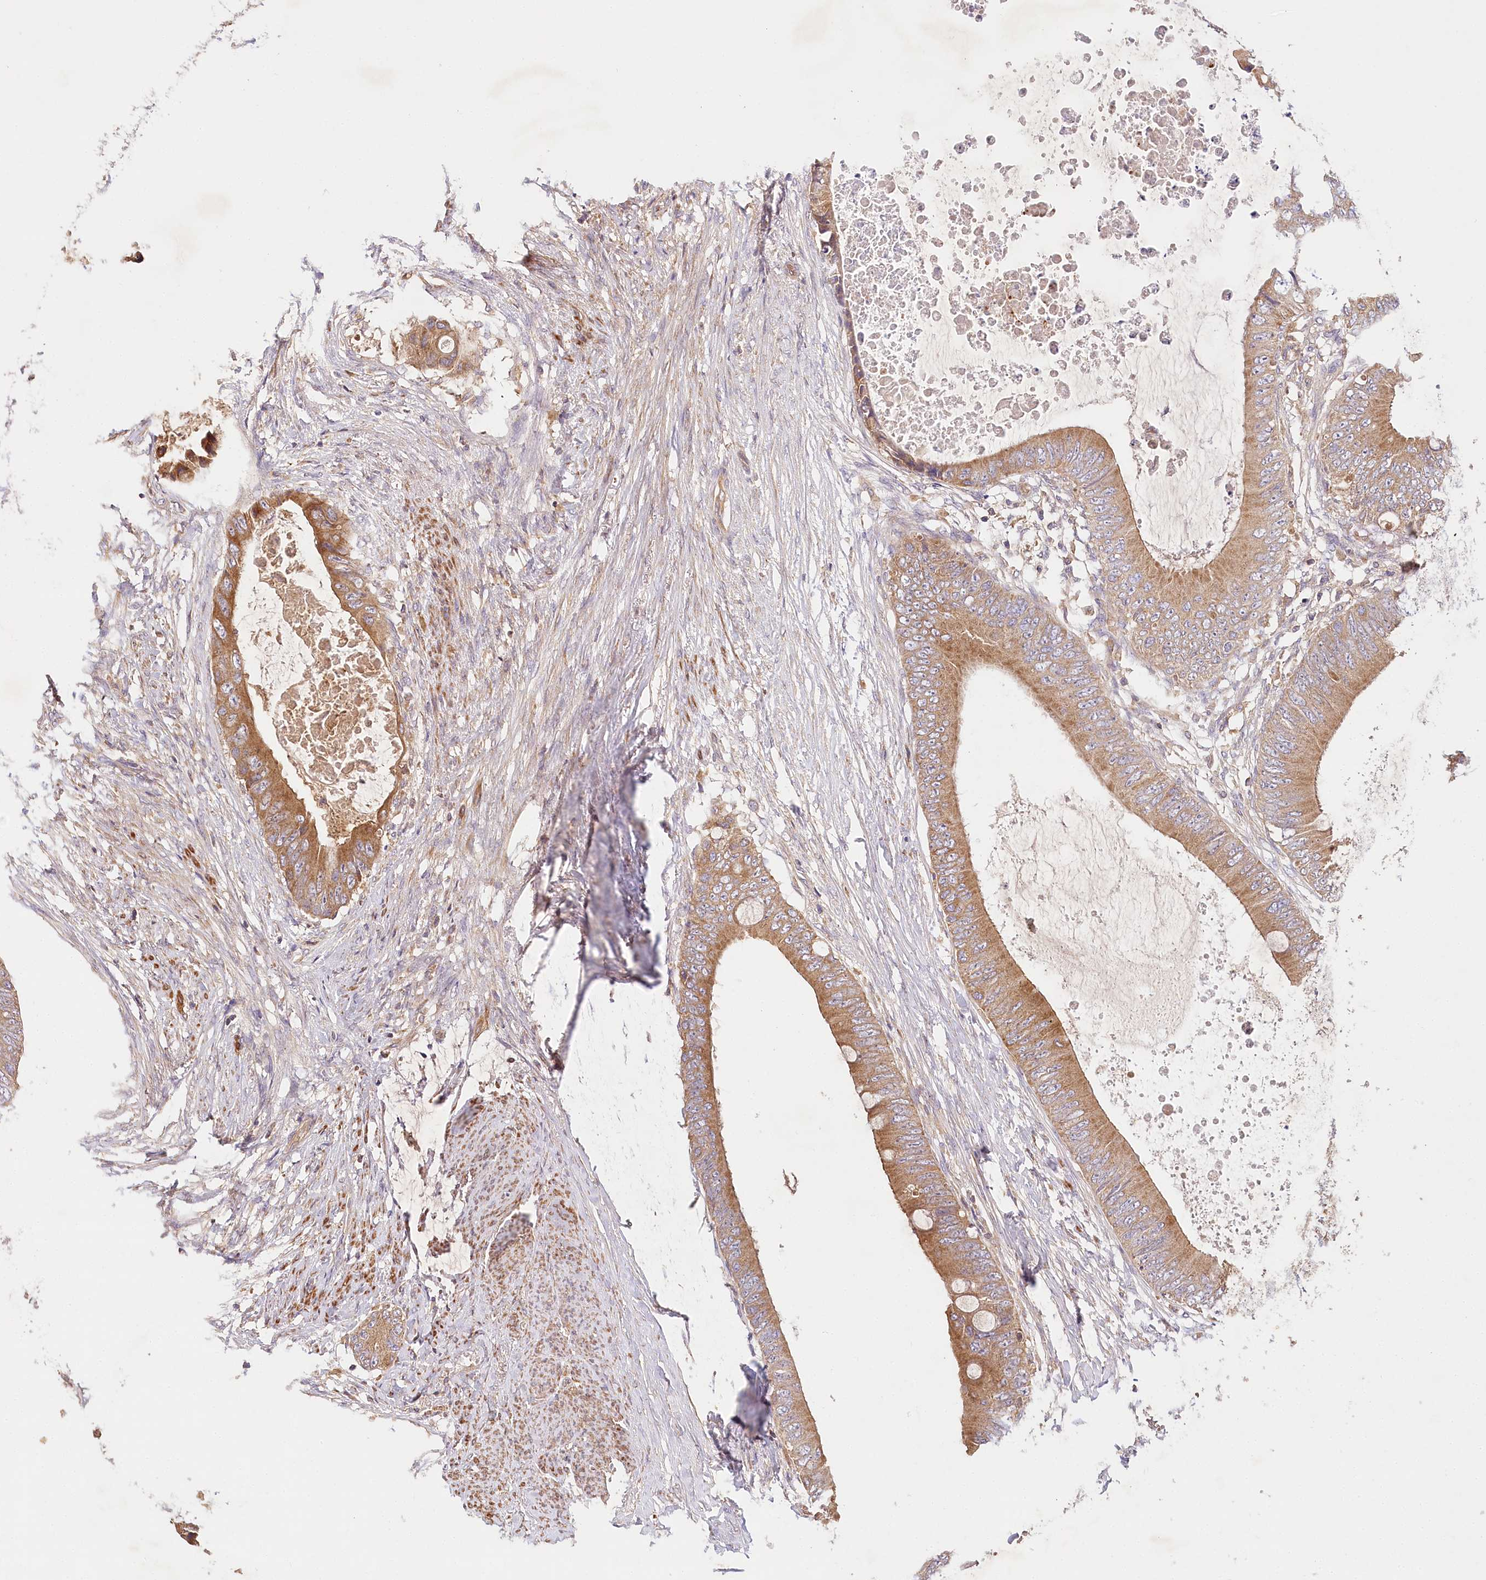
{"staining": {"intensity": "moderate", "quantity": ">75%", "location": "cytoplasmic/membranous"}, "tissue": "colorectal cancer", "cell_type": "Tumor cells", "image_type": "cancer", "snomed": [{"axis": "morphology", "description": "Normal tissue, NOS"}, {"axis": "morphology", "description": "Adenocarcinoma, NOS"}, {"axis": "topography", "description": "Rectum"}, {"axis": "topography", "description": "Peripheral nerve tissue"}], "caption": "Adenocarcinoma (colorectal) stained for a protein (brown) displays moderate cytoplasmic/membranous positive positivity in about >75% of tumor cells.", "gene": "LSS", "patient": {"sex": "female", "age": 77}}